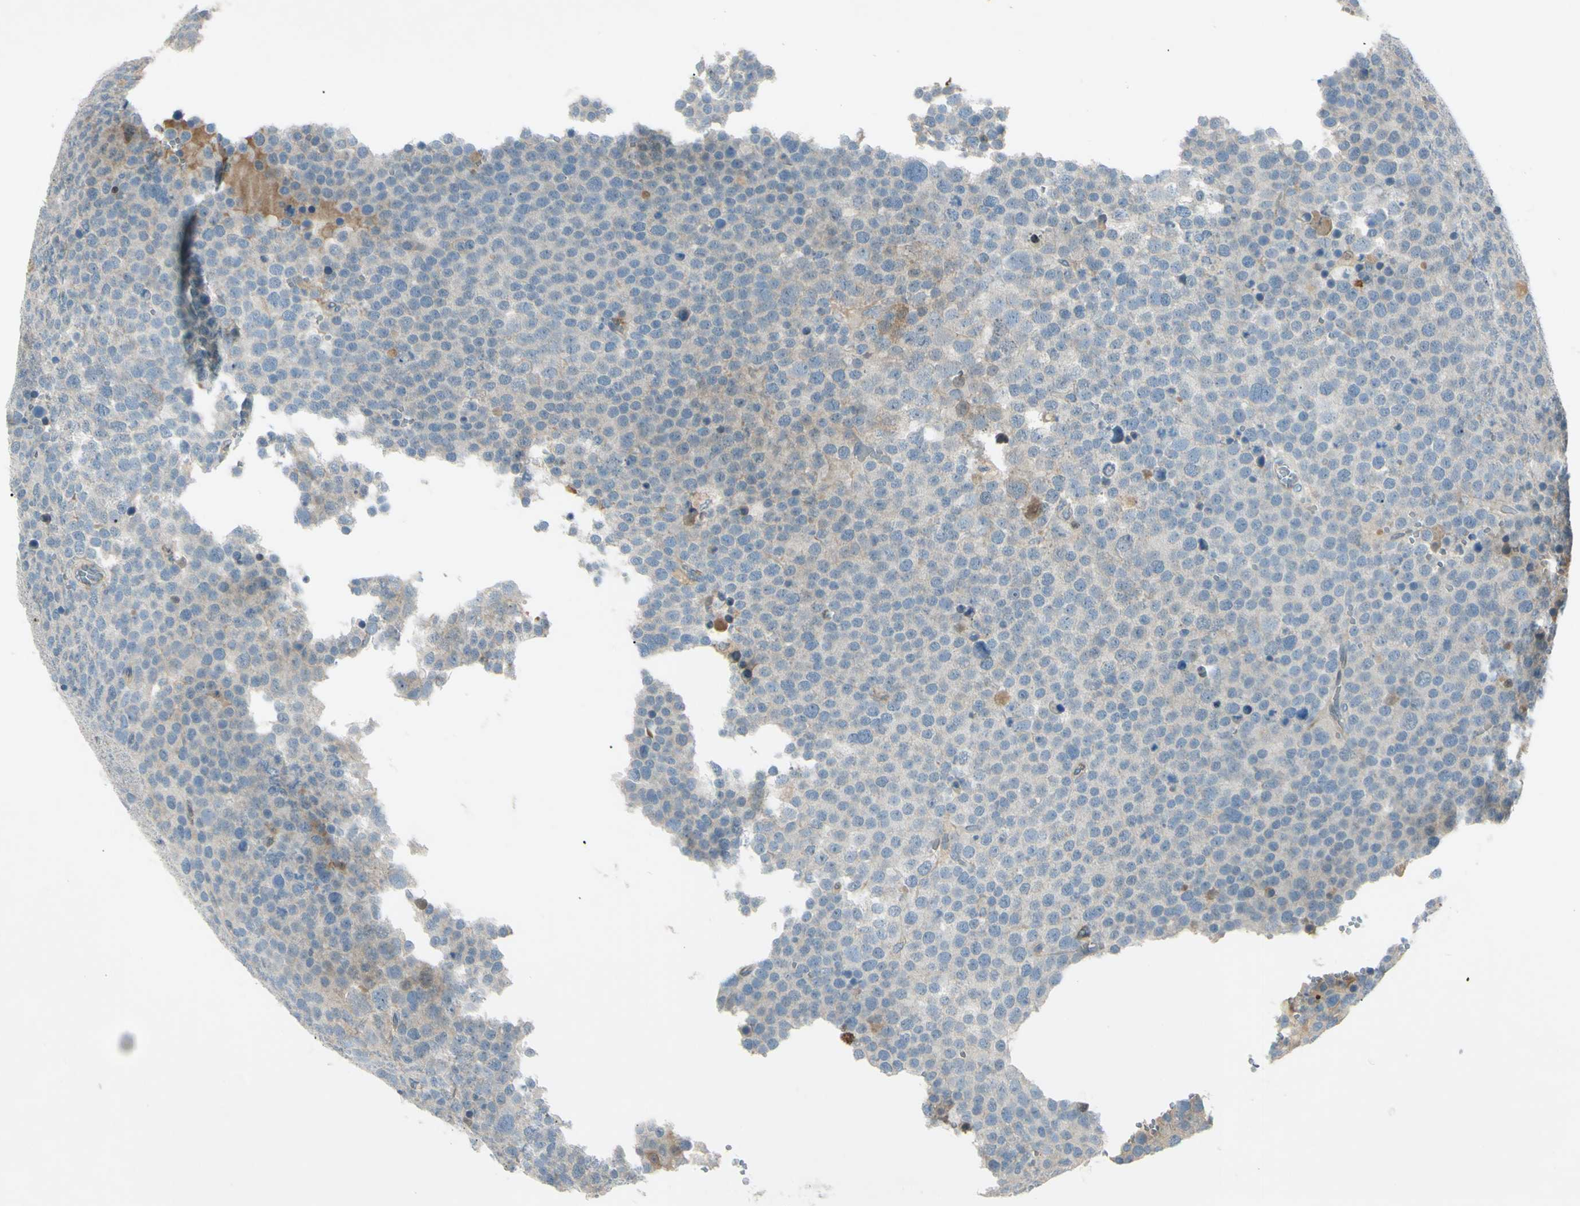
{"staining": {"intensity": "negative", "quantity": "none", "location": "none"}, "tissue": "testis cancer", "cell_type": "Tumor cells", "image_type": "cancer", "snomed": [{"axis": "morphology", "description": "Seminoma, NOS"}, {"axis": "topography", "description": "Testis"}], "caption": "Immunohistochemical staining of human testis cancer shows no significant expression in tumor cells. (DAB immunohistochemistry (IHC), high magnification).", "gene": "C1orf159", "patient": {"sex": "male", "age": 71}}